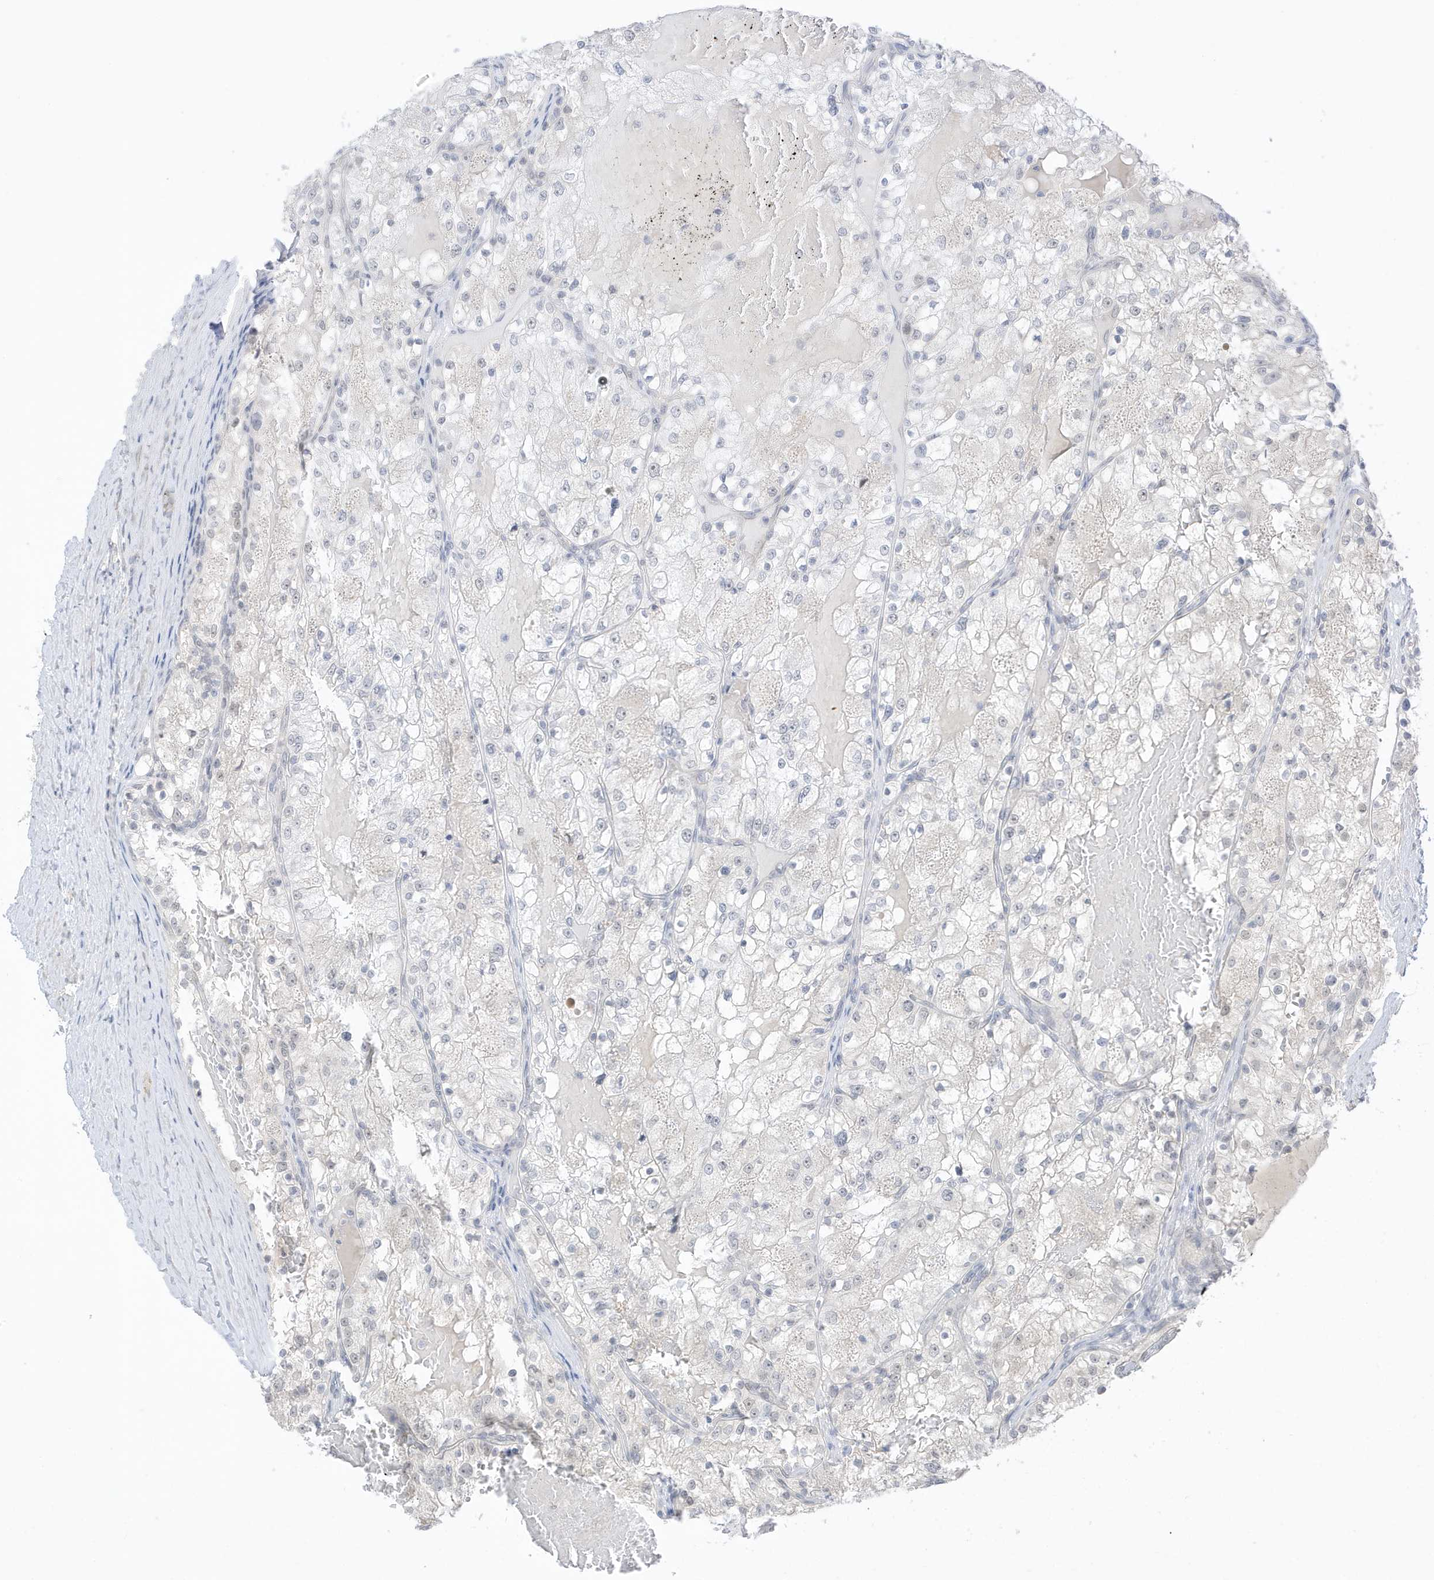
{"staining": {"intensity": "negative", "quantity": "none", "location": "none"}, "tissue": "renal cancer", "cell_type": "Tumor cells", "image_type": "cancer", "snomed": [{"axis": "morphology", "description": "Normal tissue, NOS"}, {"axis": "morphology", "description": "Adenocarcinoma, NOS"}, {"axis": "topography", "description": "Kidney"}], "caption": "Immunohistochemistry histopathology image of human renal adenocarcinoma stained for a protein (brown), which shows no staining in tumor cells.", "gene": "MSL3", "patient": {"sex": "male", "age": 68}}